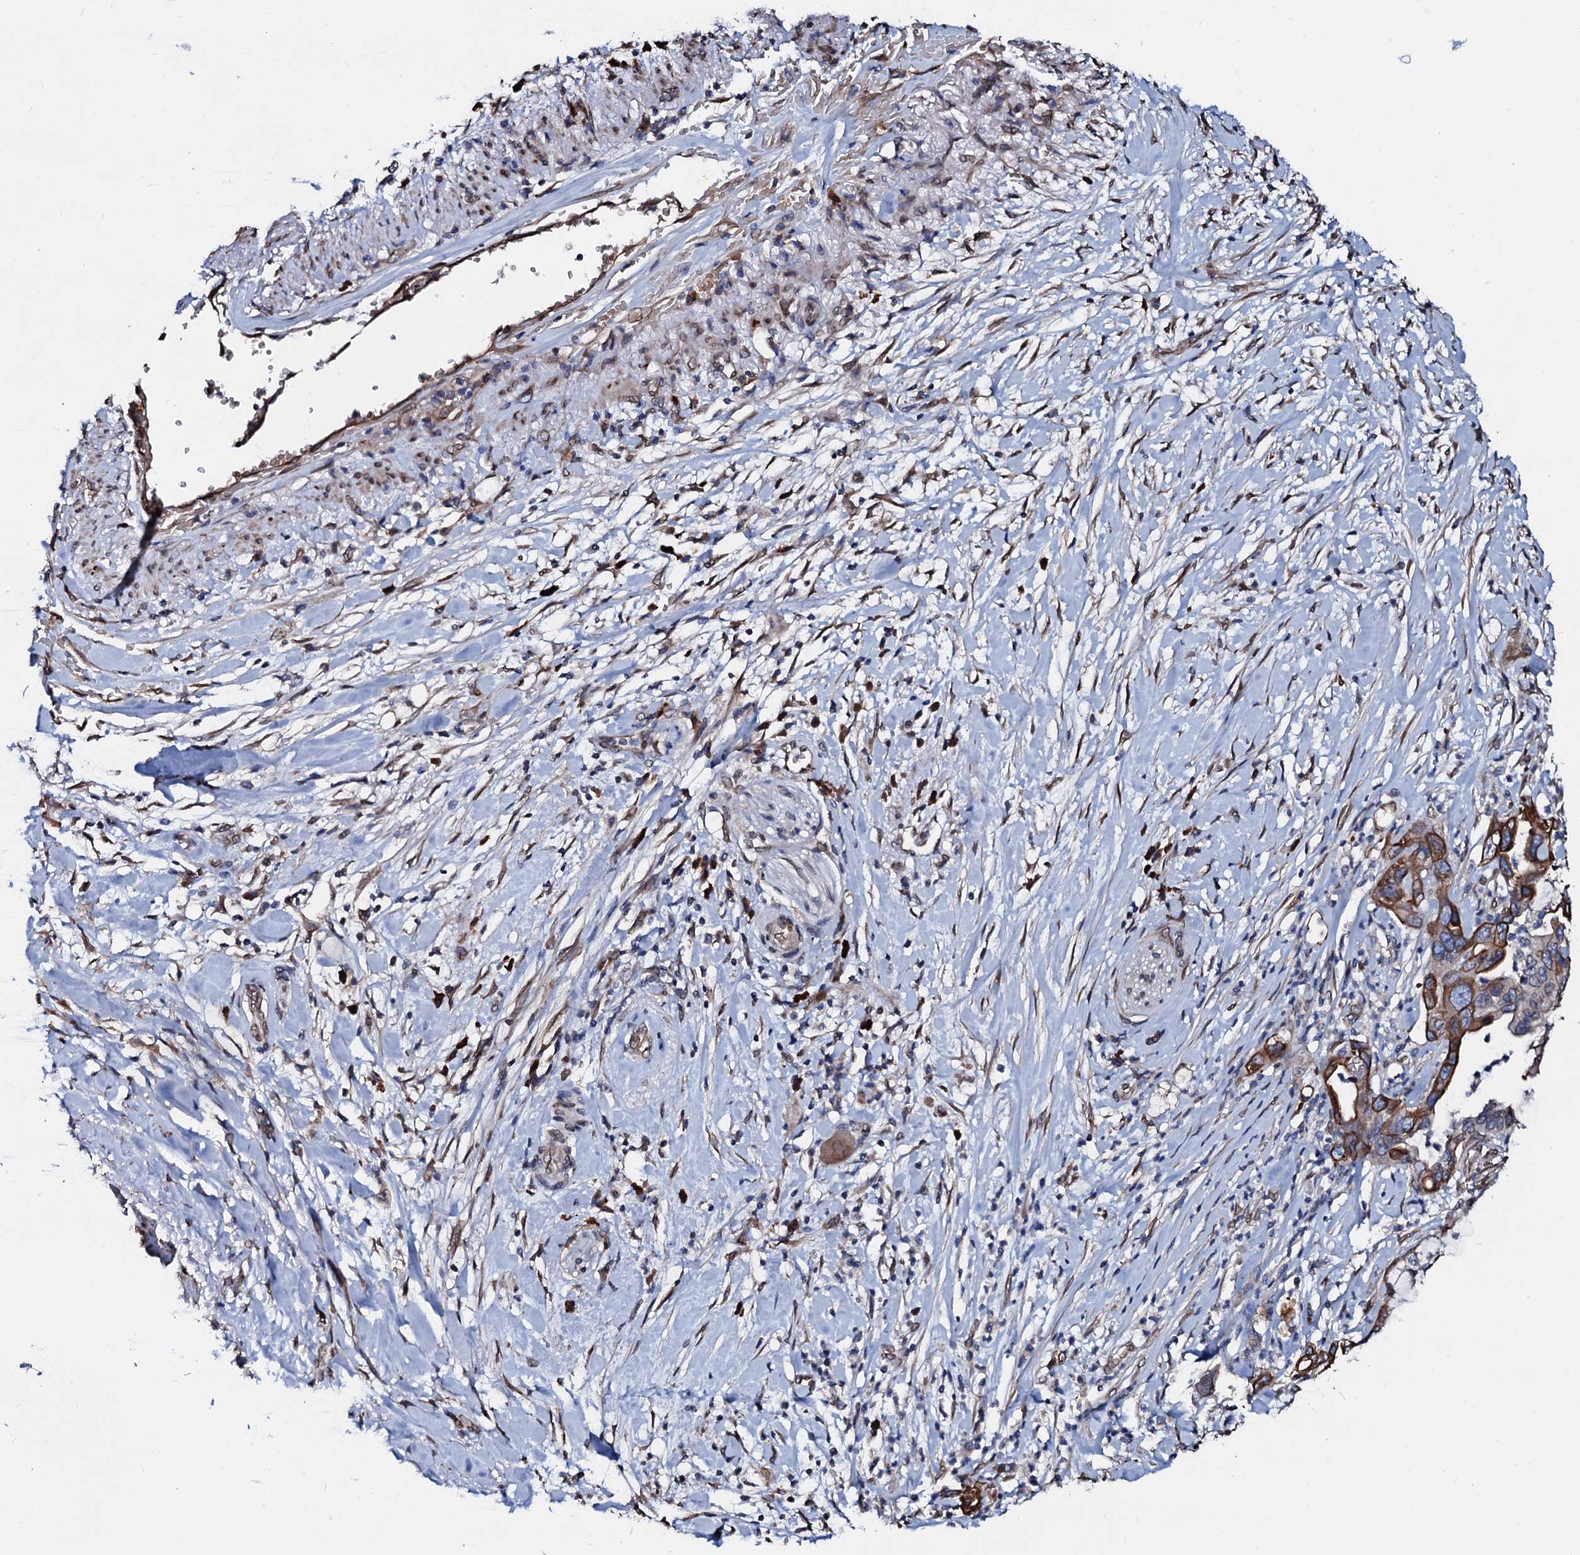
{"staining": {"intensity": "moderate", "quantity": ">75%", "location": "cytoplasmic/membranous,nuclear"}, "tissue": "pancreatic cancer", "cell_type": "Tumor cells", "image_type": "cancer", "snomed": [{"axis": "morphology", "description": "Adenocarcinoma, NOS"}, {"axis": "topography", "description": "Pancreas"}], "caption": "Human pancreatic cancer (adenocarcinoma) stained with a protein marker demonstrates moderate staining in tumor cells.", "gene": "NRP2", "patient": {"sex": "female", "age": 71}}